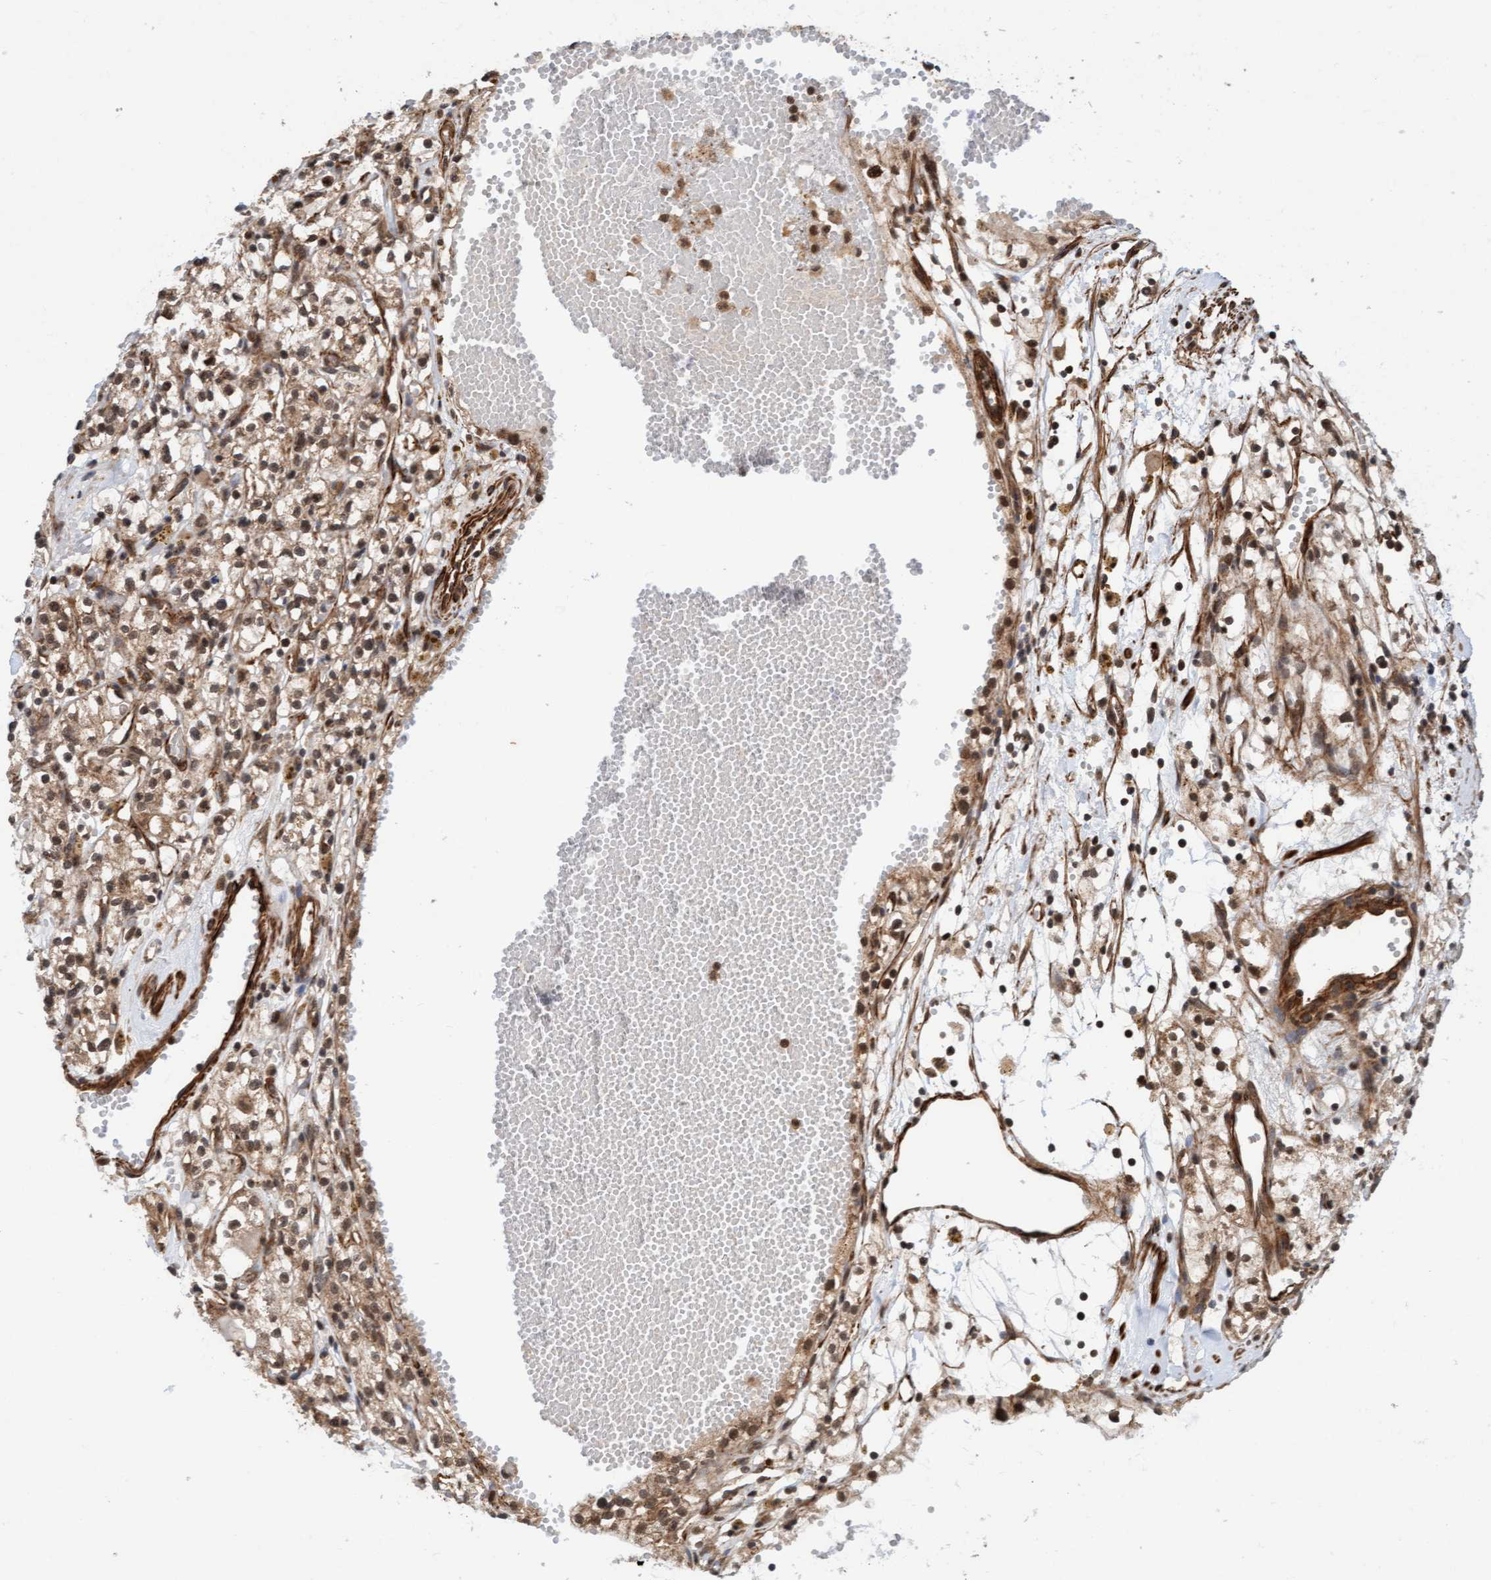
{"staining": {"intensity": "moderate", "quantity": ">75%", "location": "cytoplasmic/membranous,nuclear"}, "tissue": "renal cancer", "cell_type": "Tumor cells", "image_type": "cancer", "snomed": [{"axis": "morphology", "description": "Adenocarcinoma, NOS"}, {"axis": "topography", "description": "Kidney"}], "caption": "Immunohistochemistry of adenocarcinoma (renal) demonstrates medium levels of moderate cytoplasmic/membranous and nuclear positivity in approximately >75% of tumor cells.", "gene": "STXBP4", "patient": {"sex": "male", "age": 56}}